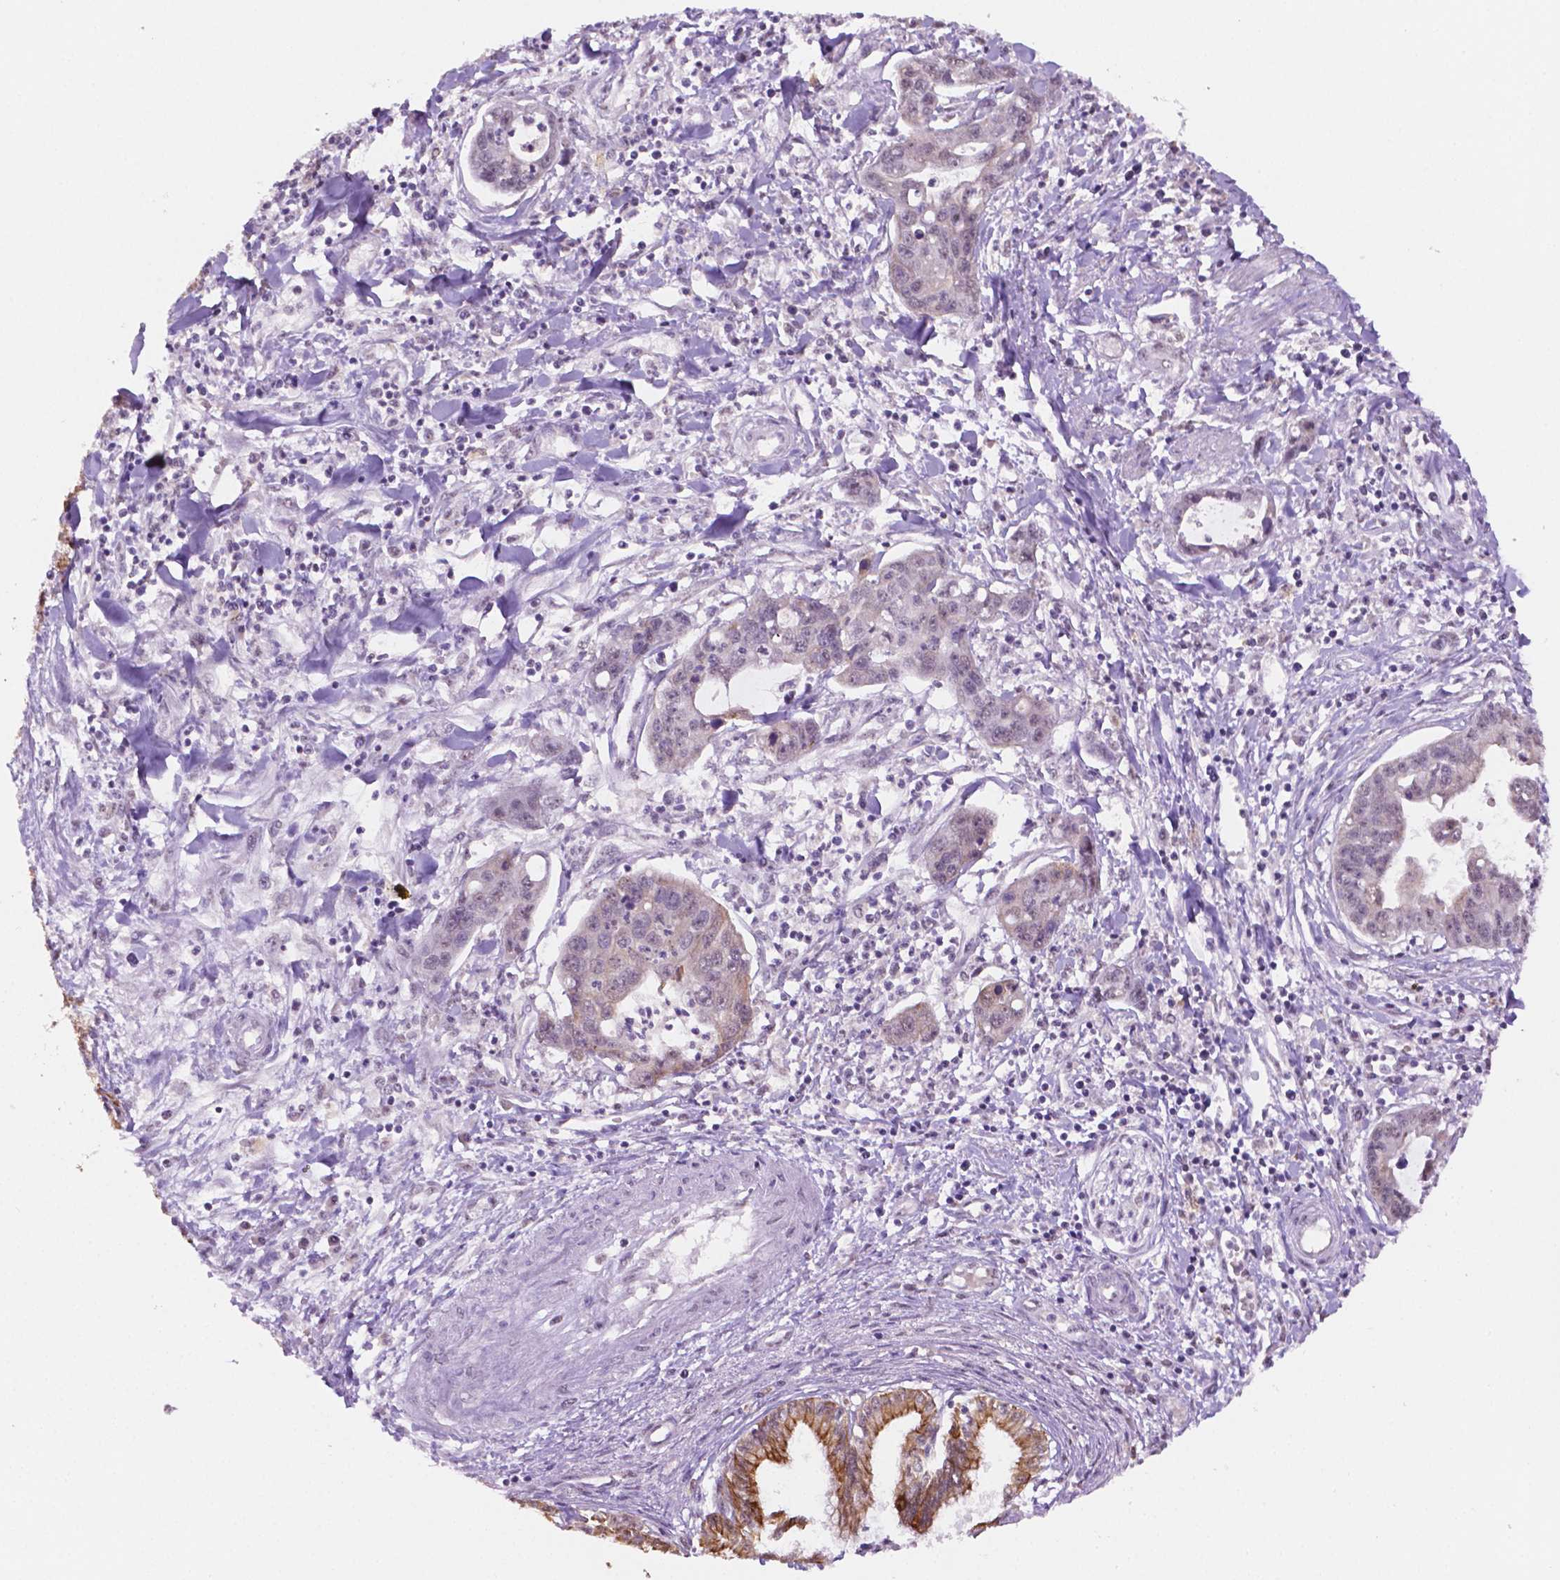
{"staining": {"intensity": "negative", "quantity": "none", "location": "none"}, "tissue": "liver cancer", "cell_type": "Tumor cells", "image_type": "cancer", "snomed": [{"axis": "morphology", "description": "Cholangiocarcinoma"}, {"axis": "topography", "description": "Liver"}], "caption": "Tumor cells are negative for protein expression in human cholangiocarcinoma (liver).", "gene": "SHLD3", "patient": {"sex": "male", "age": 58}}